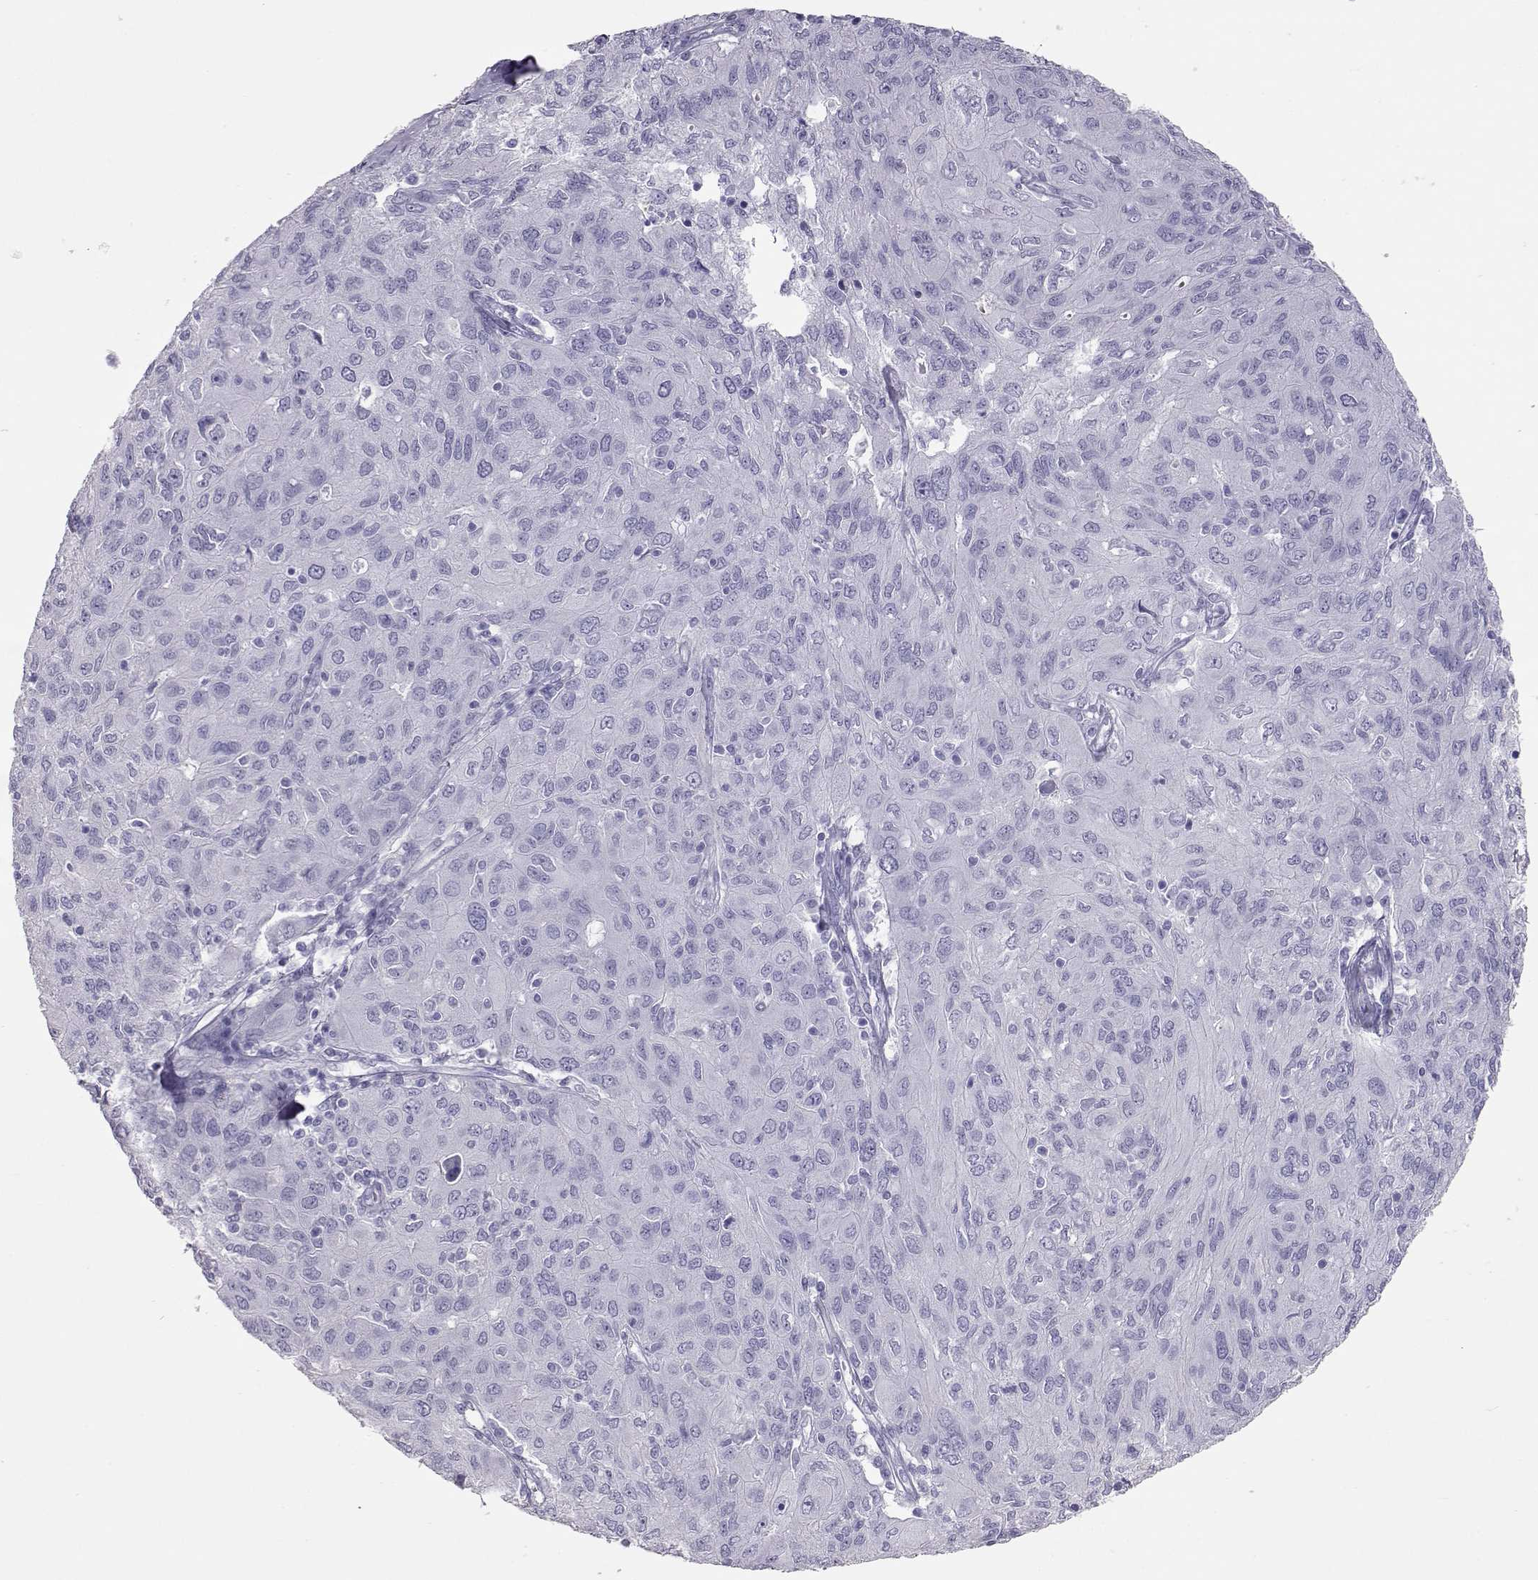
{"staining": {"intensity": "negative", "quantity": "none", "location": "none"}, "tissue": "ovarian cancer", "cell_type": "Tumor cells", "image_type": "cancer", "snomed": [{"axis": "morphology", "description": "Carcinoma, endometroid"}, {"axis": "topography", "description": "Ovary"}], "caption": "Tumor cells are negative for brown protein staining in ovarian cancer (endometroid carcinoma).", "gene": "PMCH", "patient": {"sex": "female", "age": 50}}